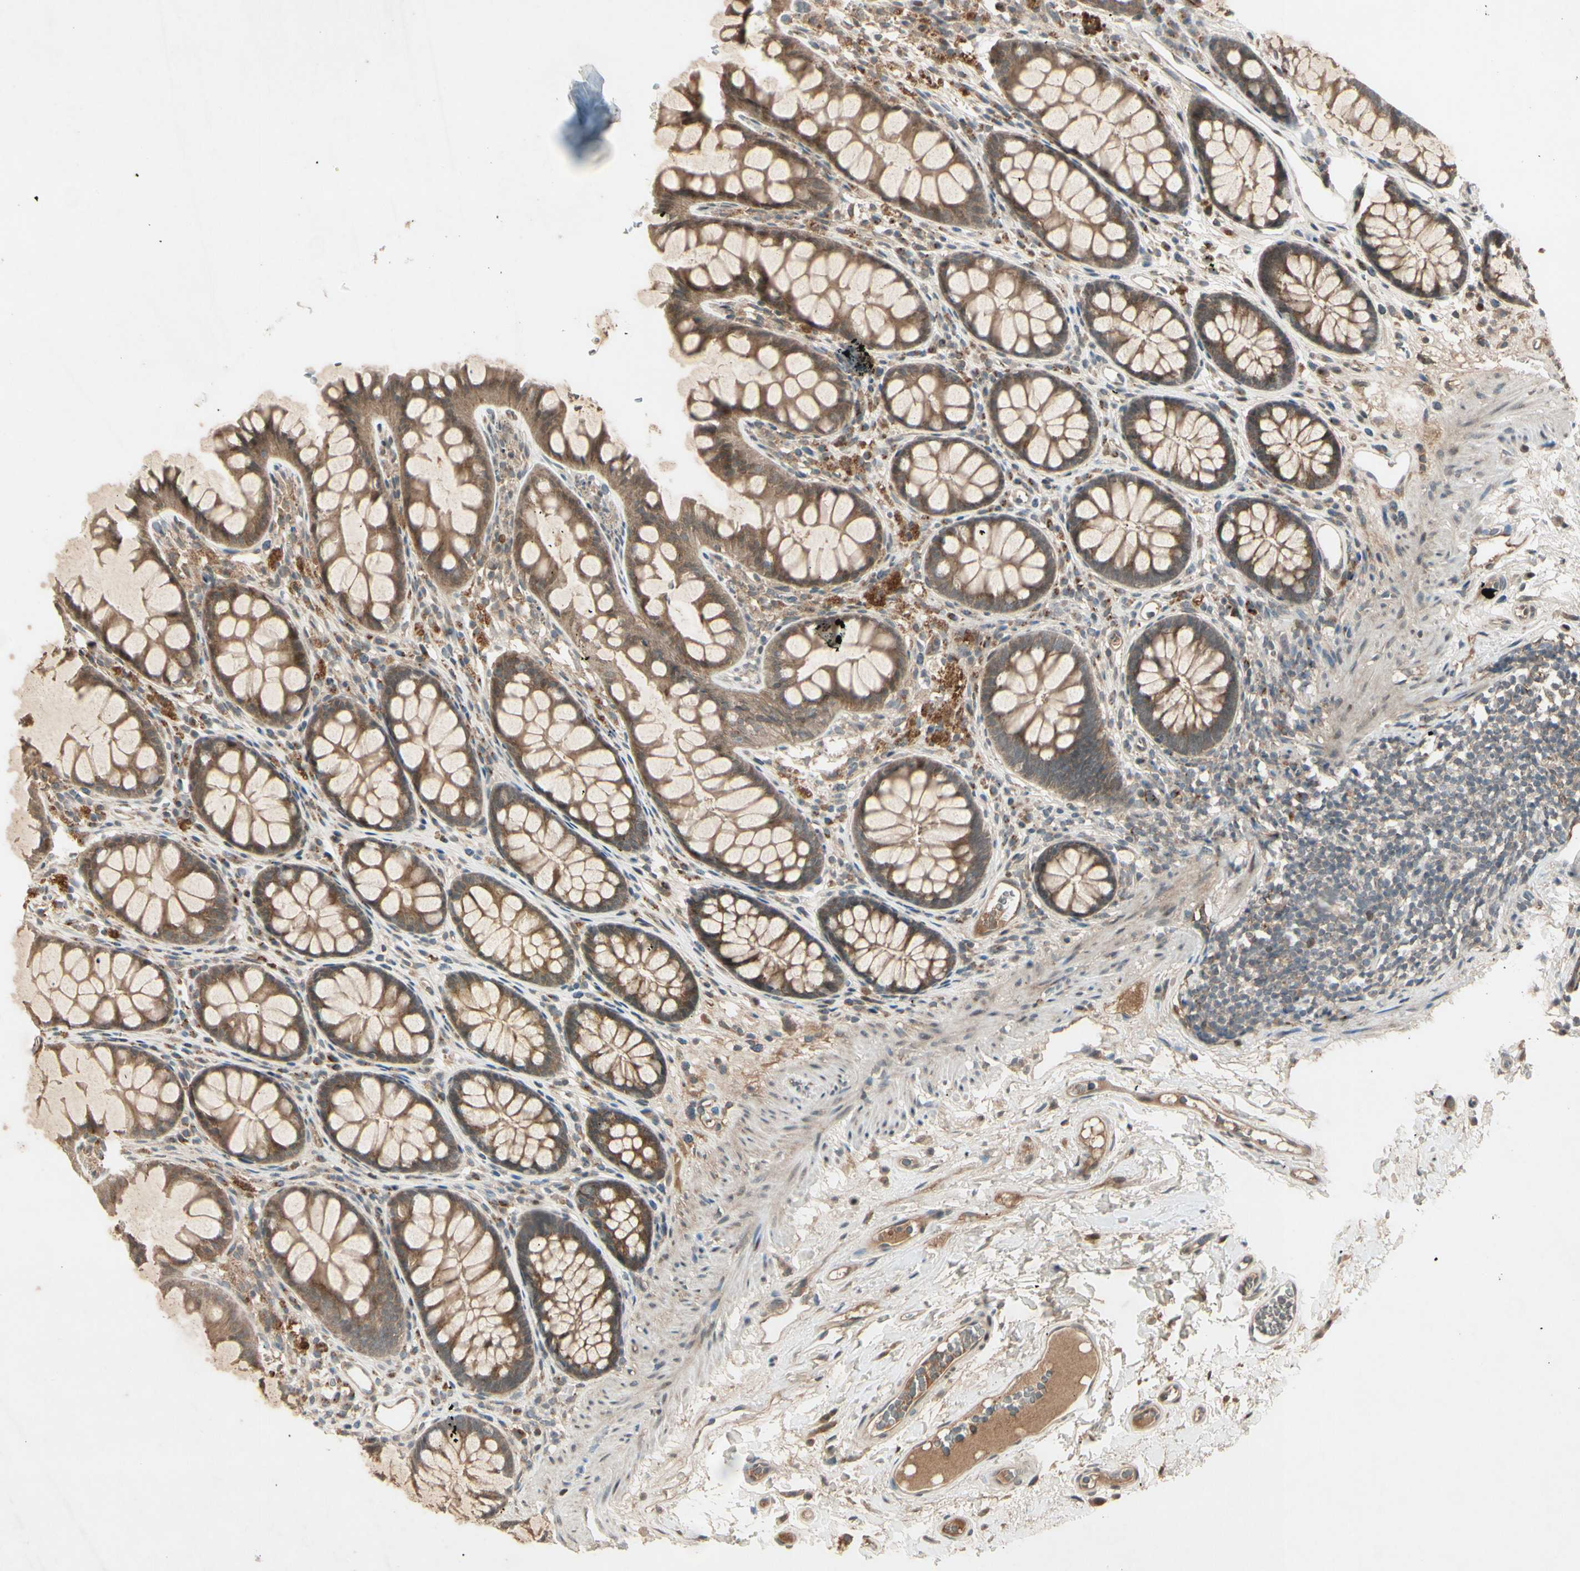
{"staining": {"intensity": "moderate", "quantity": ">75%", "location": "cytoplasmic/membranous"}, "tissue": "colon", "cell_type": "Endothelial cells", "image_type": "normal", "snomed": [{"axis": "morphology", "description": "Normal tissue, NOS"}, {"axis": "topography", "description": "Colon"}], "caption": "This photomicrograph shows benign colon stained with immunohistochemistry to label a protein in brown. The cytoplasmic/membranous of endothelial cells show moderate positivity for the protein. Nuclei are counter-stained blue.", "gene": "FHDC1", "patient": {"sex": "female", "age": 55}}